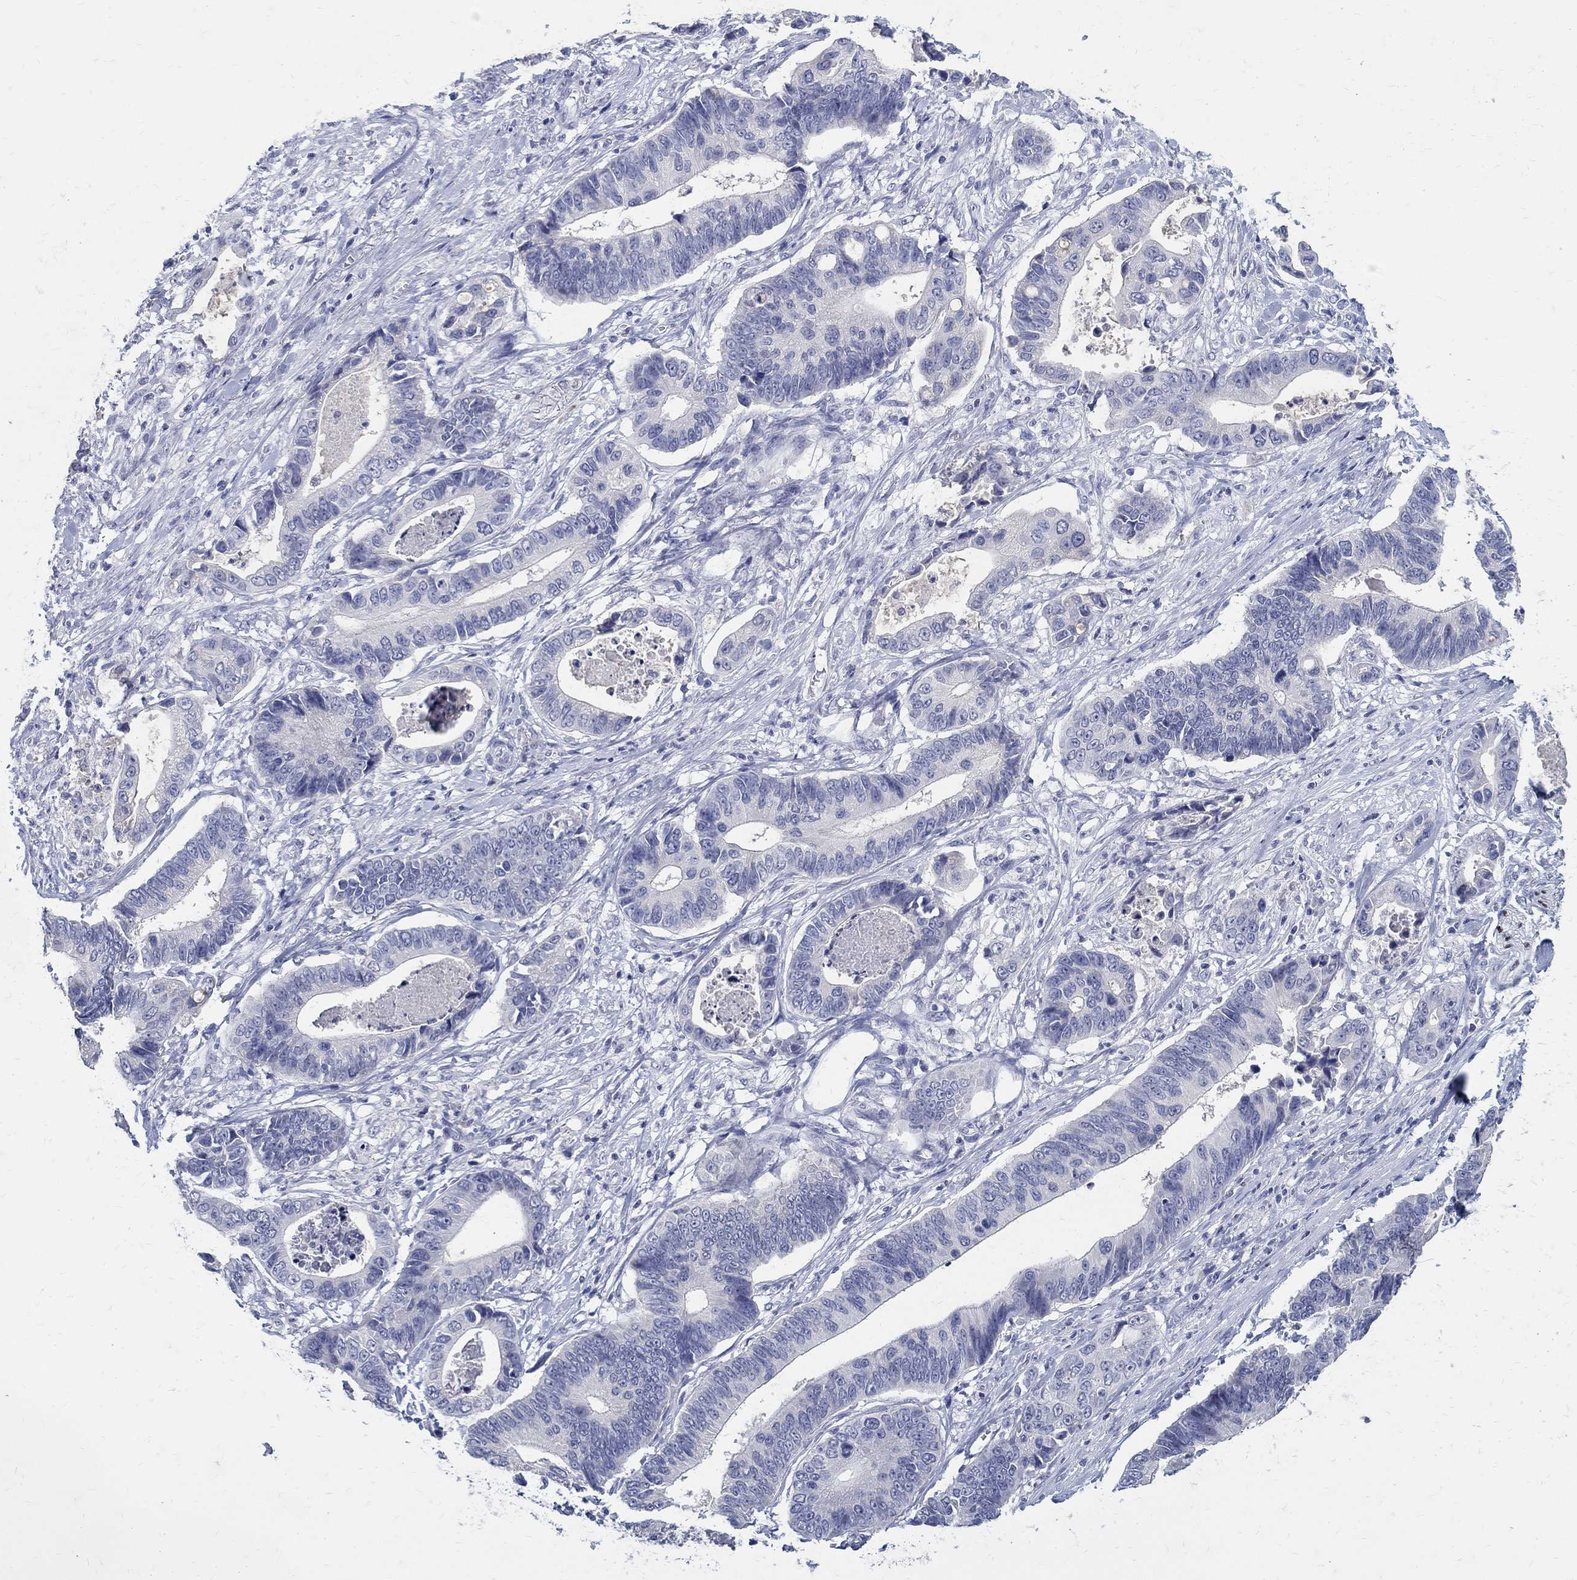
{"staining": {"intensity": "negative", "quantity": "none", "location": "none"}, "tissue": "stomach cancer", "cell_type": "Tumor cells", "image_type": "cancer", "snomed": [{"axis": "morphology", "description": "Adenocarcinoma, NOS"}, {"axis": "topography", "description": "Stomach"}], "caption": "Adenocarcinoma (stomach) stained for a protein using immunohistochemistry (IHC) exhibits no positivity tumor cells.", "gene": "SOX2", "patient": {"sex": "male", "age": 84}}